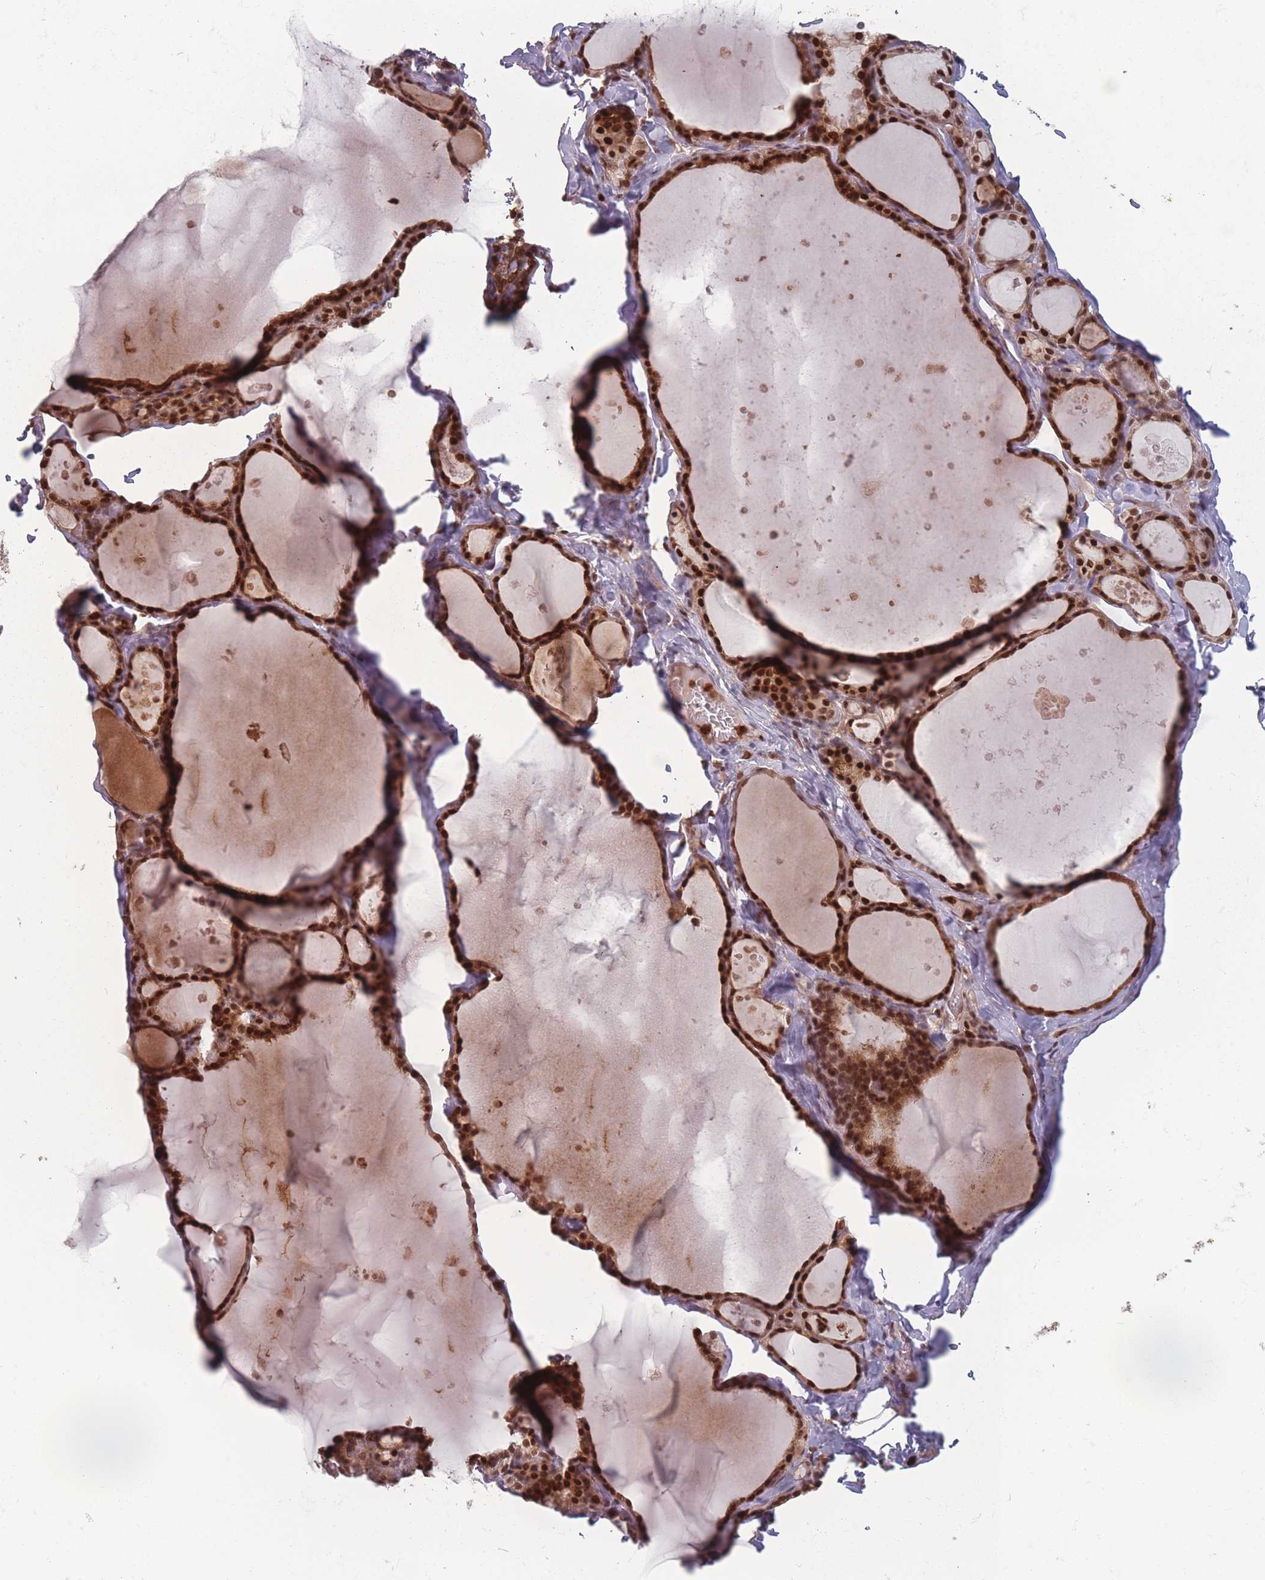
{"staining": {"intensity": "strong", "quantity": ">75%", "location": "cytoplasmic/membranous,nuclear"}, "tissue": "thyroid gland", "cell_type": "Glandular cells", "image_type": "normal", "snomed": [{"axis": "morphology", "description": "Normal tissue, NOS"}, {"axis": "topography", "description": "Thyroid gland"}], "caption": "Glandular cells show high levels of strong cytoplasmic/membranous,nuclear expression in approximately >75% of cells in benign thyroid gland. (DAB (3,3'-diaminobenzidine) = brown stain, brightfield microscopy at high magnification).", "gene": "WDR55", "patient": {"sex": "male", "age": 56}}